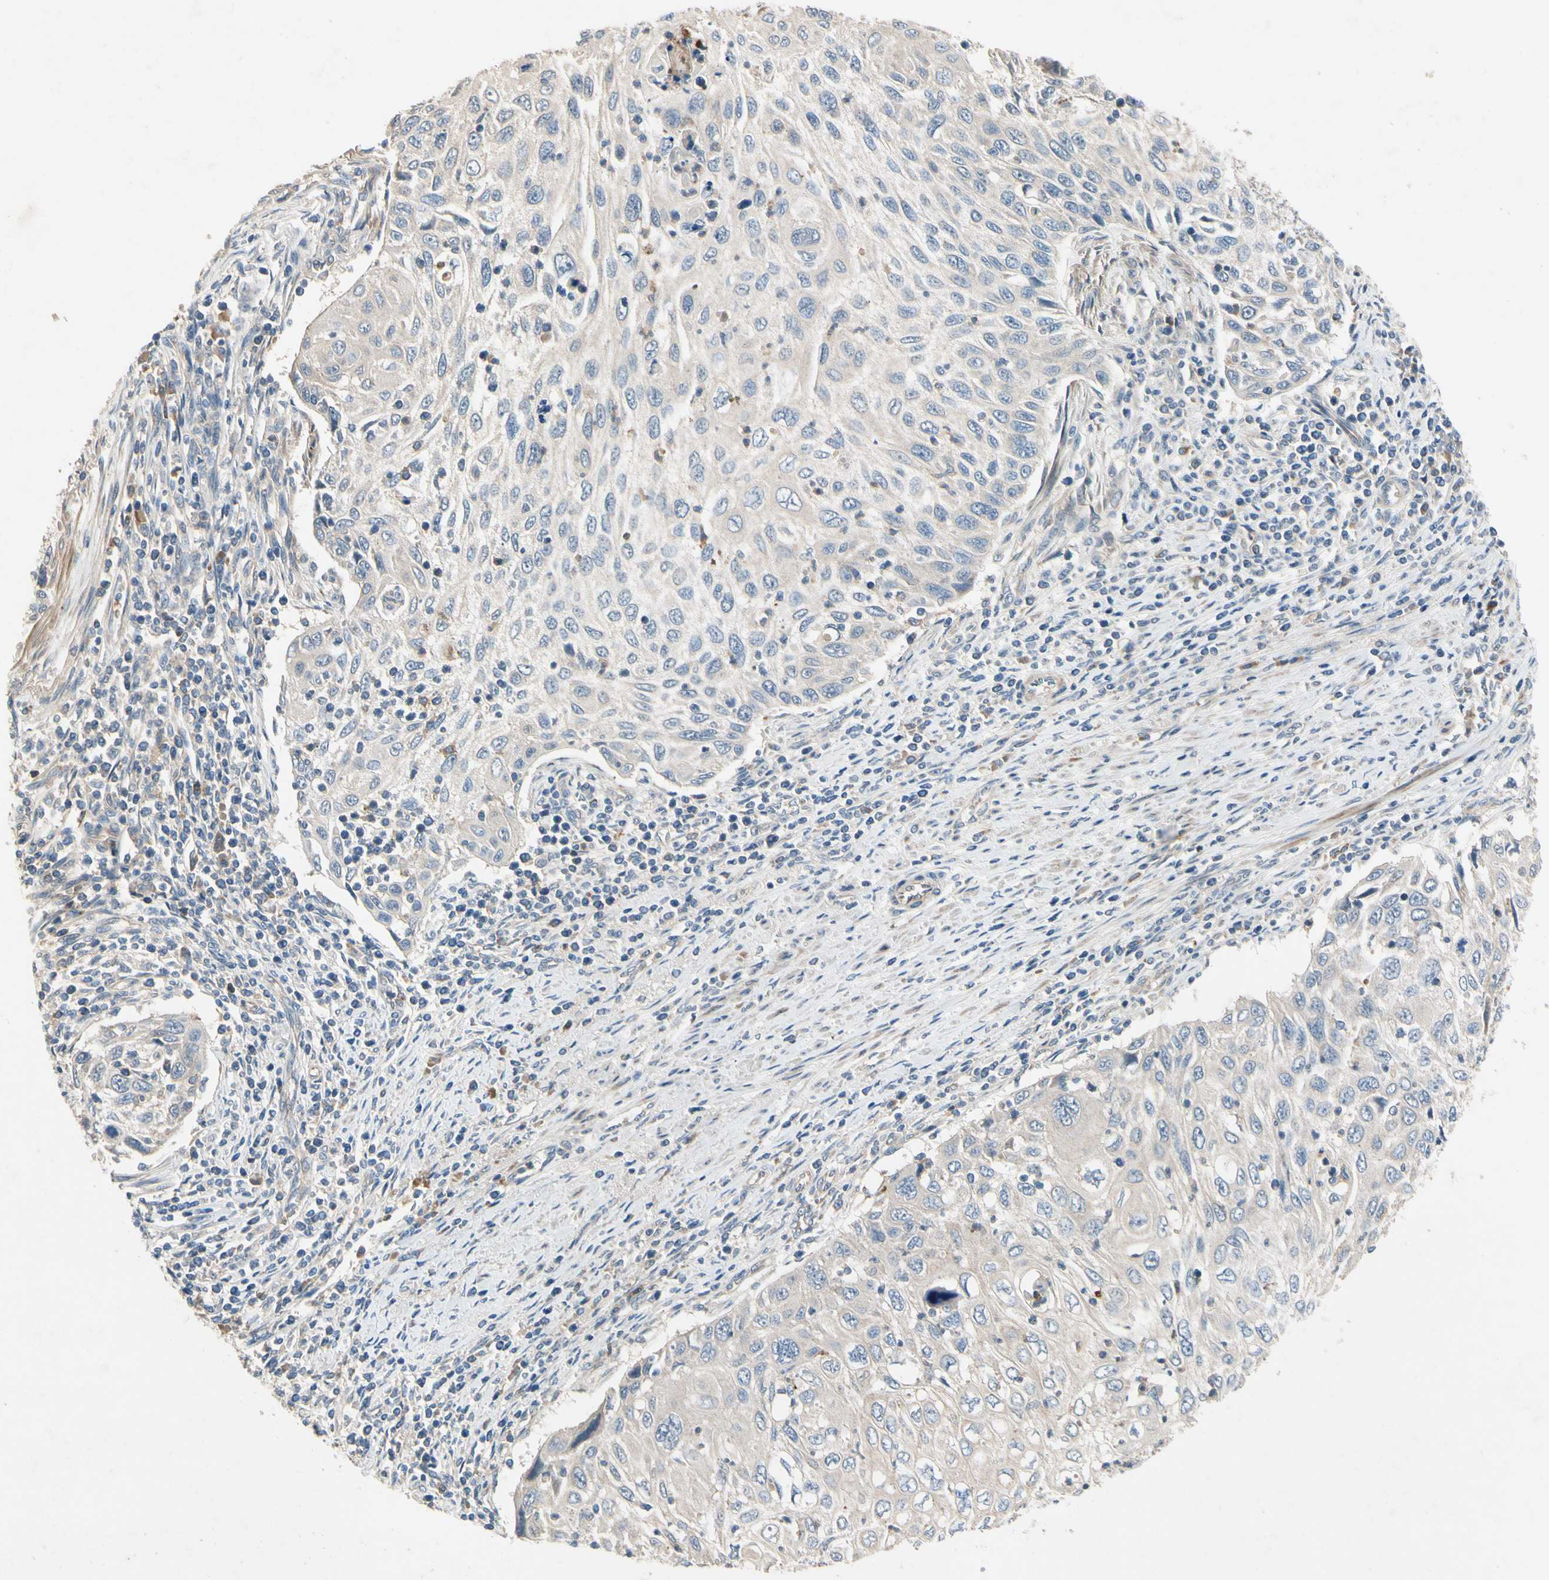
{"staining": {"intensity": "negative", "quantity": "none", "location": "none"}, "tissue": "cervical cancer", "cell_type": "Tumor cells", "image_type": "cancer", "snomed": [{"axis": "morphology", "description": "Squamous cell carcinoma, NOS"}, {"axis": "topography", "description": "Cervix"}], "caption": "Tumor cells show no significant protein expression in cervical cancer.", "gene": "SIGLEC5", "patient": {"sex": "female", "age": 70}}